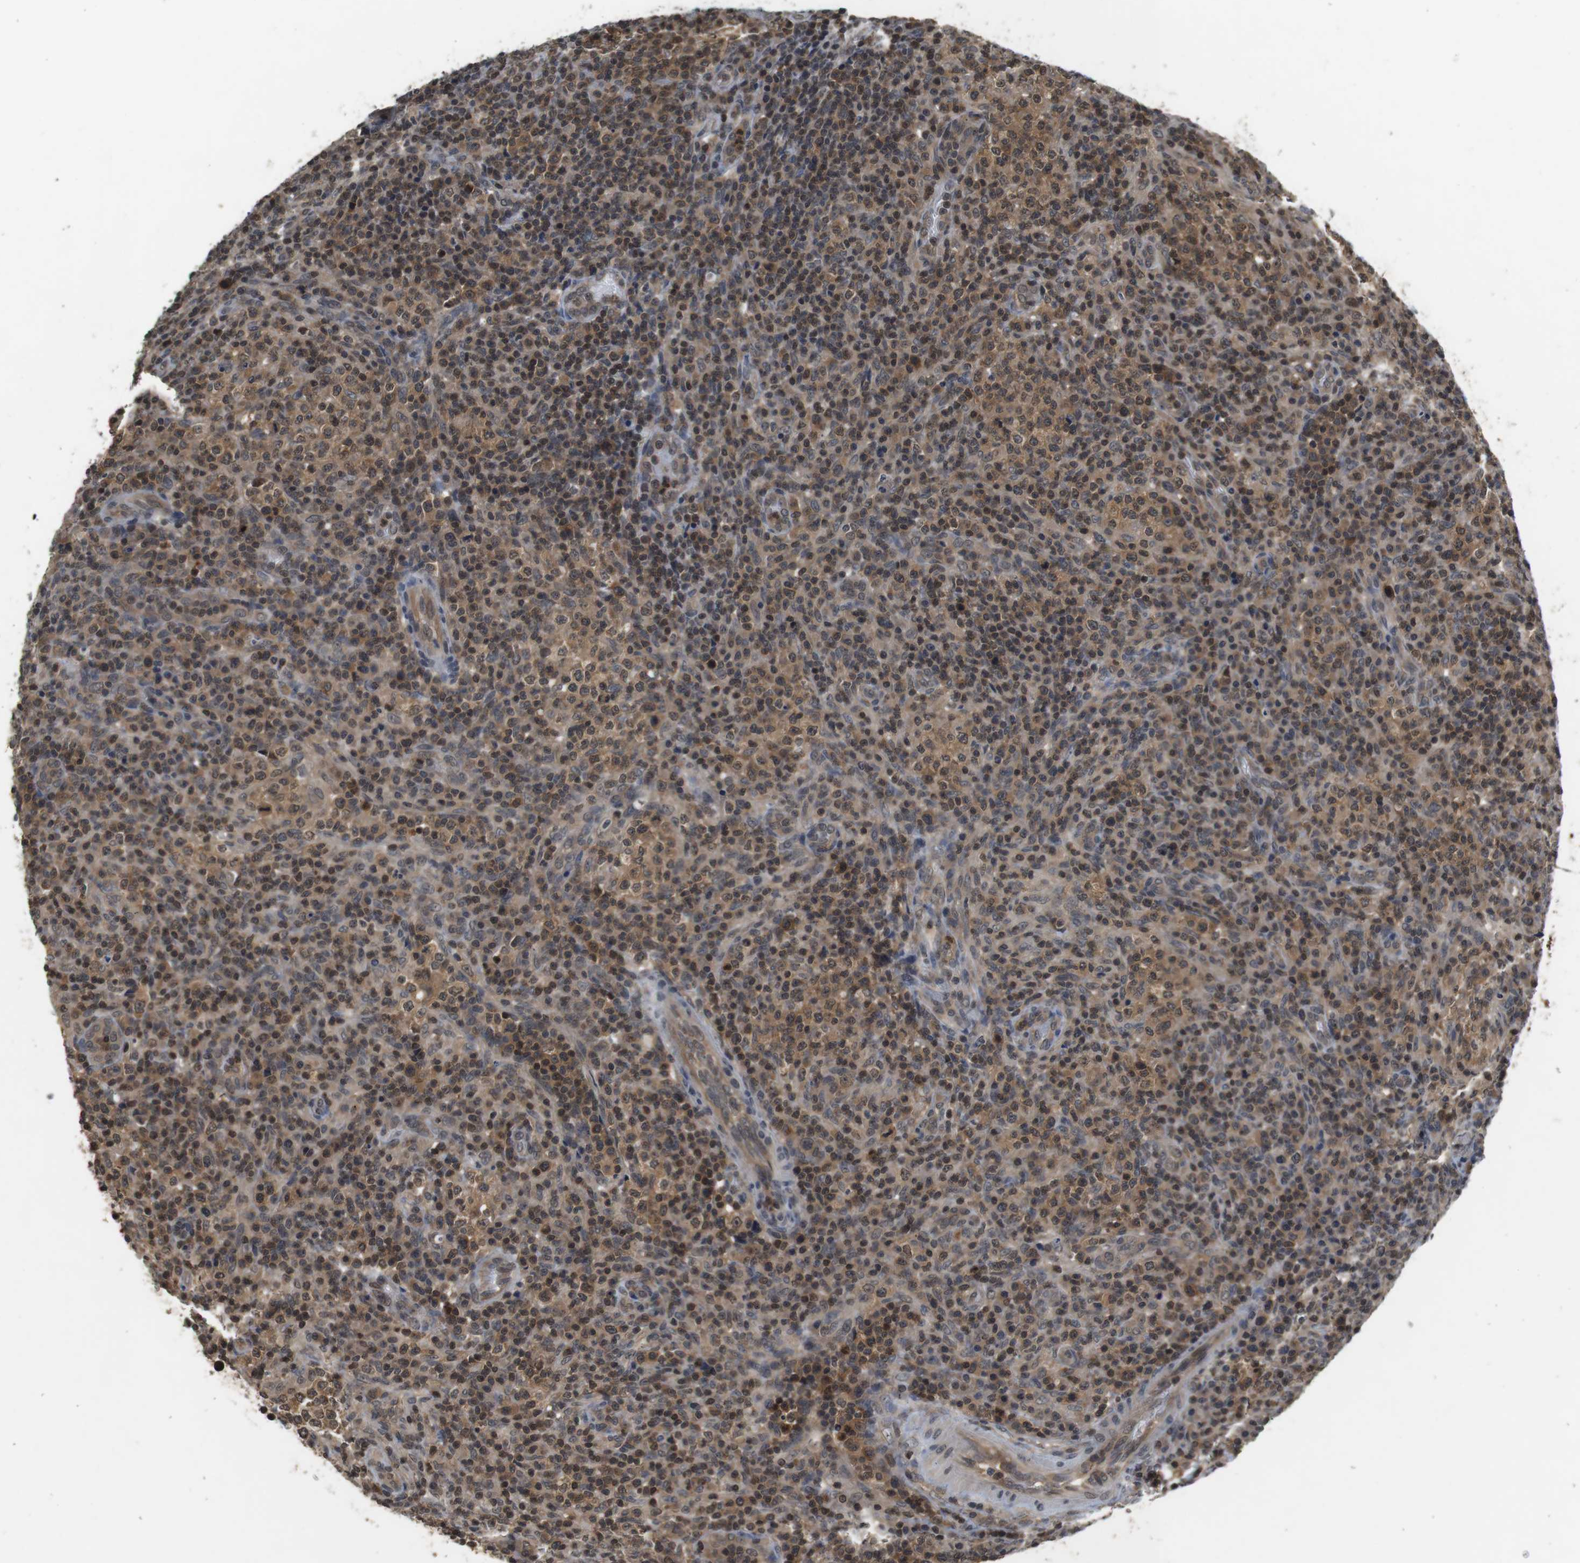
{"staining": {"intensity": "moderate", "quantity": ">75%", "location": "cytoplasmic/membranous,nuclear"}, "tissue": "lymphoma", "cell_type": "Tumor cells", "image_type": "cancer", "snomed": [{"axis": "morphology", "description": "Malignant lymphoma, non-Hodgkin's type, High grade"}, {"axis": "topography", "description": "Lymph node"}], "caption": "High-power microscopy captured an immunohistochemistry (IHC) micrograph of high-grade malignant lymphoma, non-Hodgkin's type, revealing moderate cytoplasmic/membranous and nuclear expression in about >75% of tumor cells.", "gene": "FADD", "patient": {"sex": "female", "age": 76}}